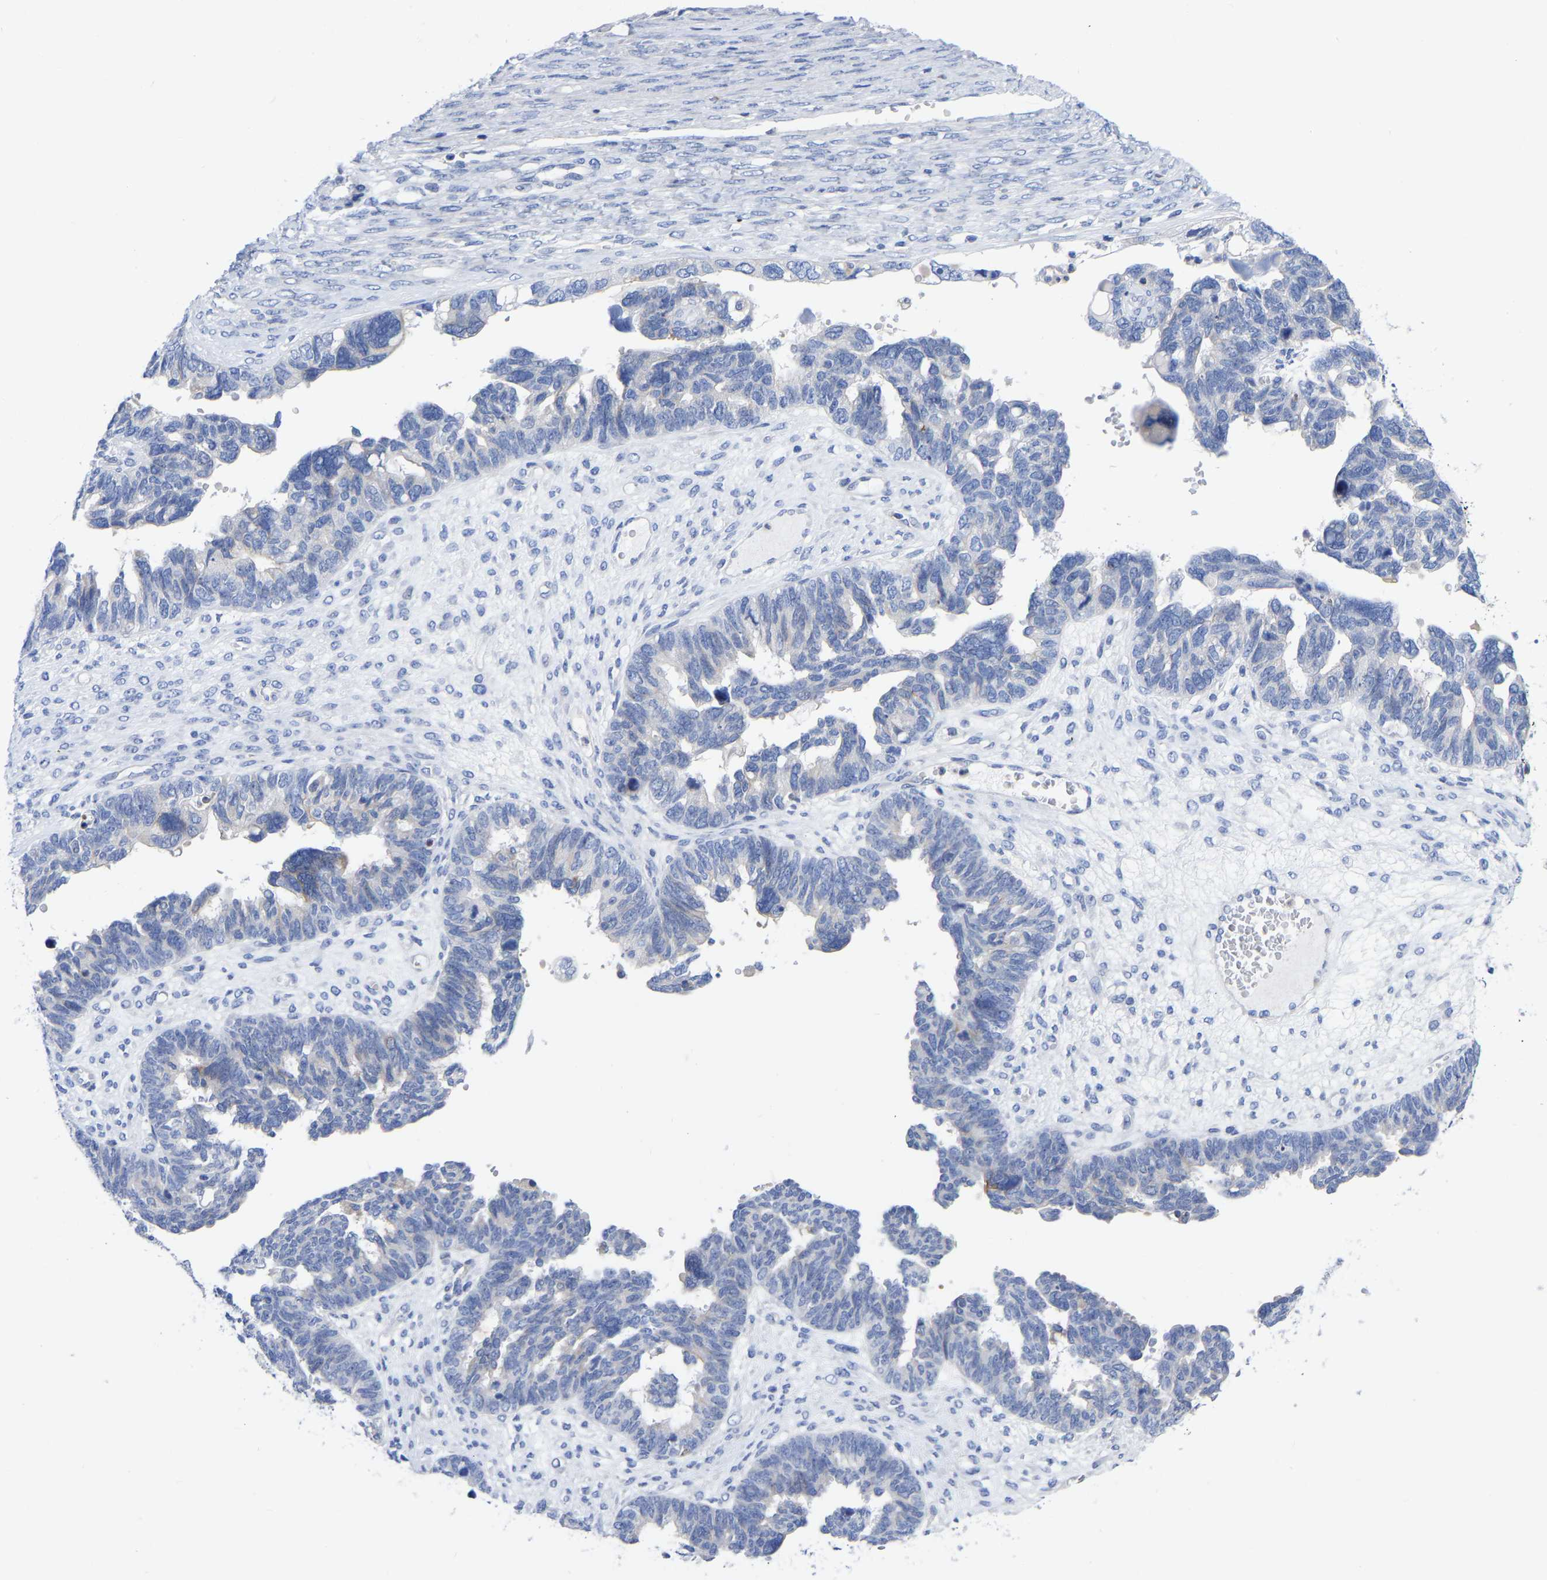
{"staining": {"intensity": "negative", "quantity": "none", "location": "none"}, "tissue": "ovarian cancer", "cell_type": "Tumor cells", "image_type": "cancer", "snomed": [{"axis": "morphology", "description": "Cystadenocarcinoma, serous, NOS"}, {"axis": "topography", "description": "Ovary"}], "caption": "An image of human ovarian serous cystadenocarcinoma is negative for staining in tumor cells.", "gene": "PTPN7", "patient": {"sex": "female", "age": 79}}